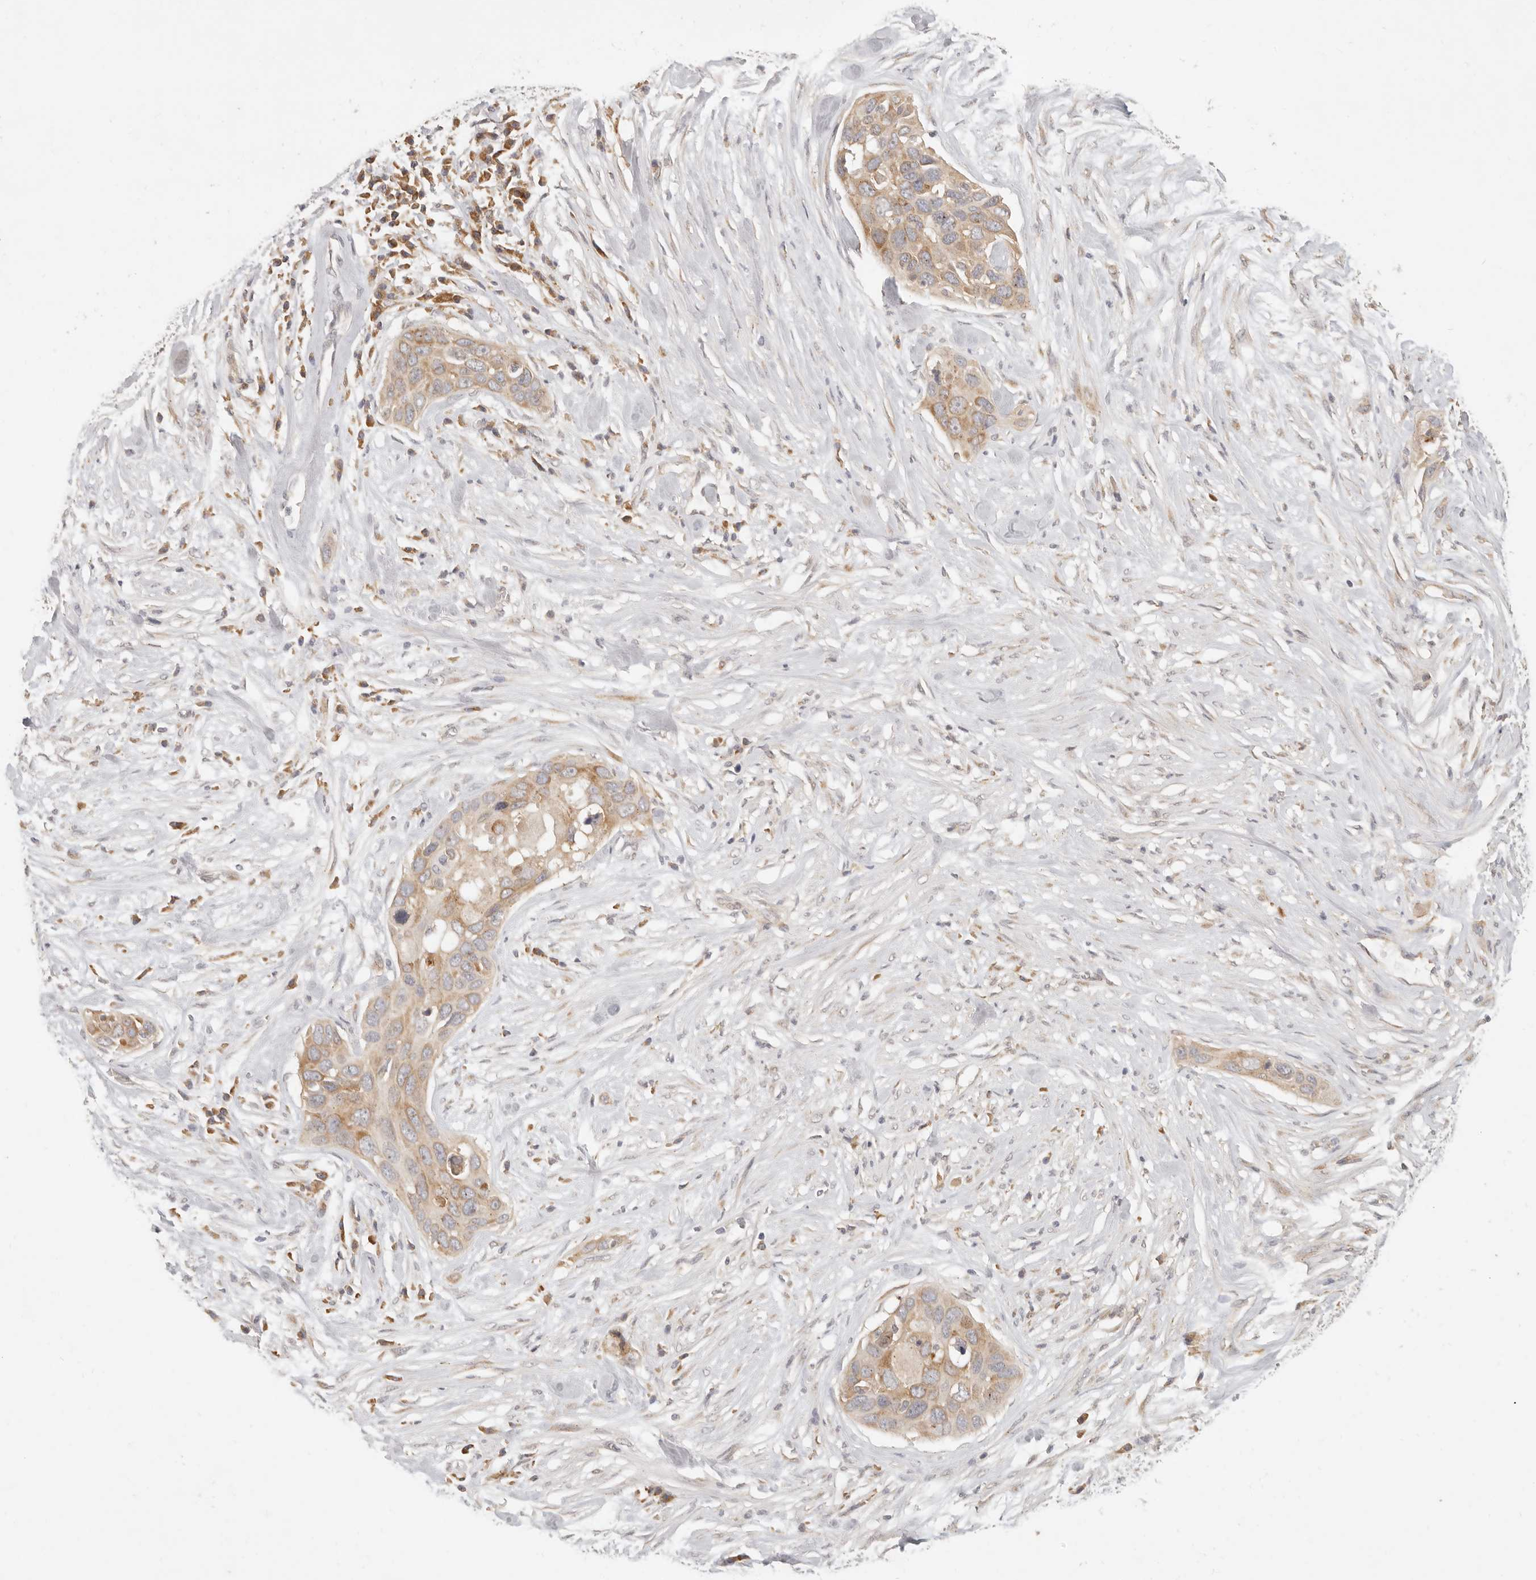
{"staining": {"intensity": "moderate", "quantity": ">75%", "location": "cytoplasmic/membranous"}, "tissue": "pancreatic cancer", "cell_type": "Tumor cells", "image_type": "cancer", "snomed": [{"axis": "morphology", "description": "Adenocarcinoma, NOS"}, {"axis": "topography", "description": "Pancreas"}], "caption": "Pancreatic cancer stained with immunohistochemistry exhibits moderate cytoplasmic/membranous expression in approximately >75% of tumor cells.", "gene": "PABPC4", "patient": {"sex": "female", "age": 60}}